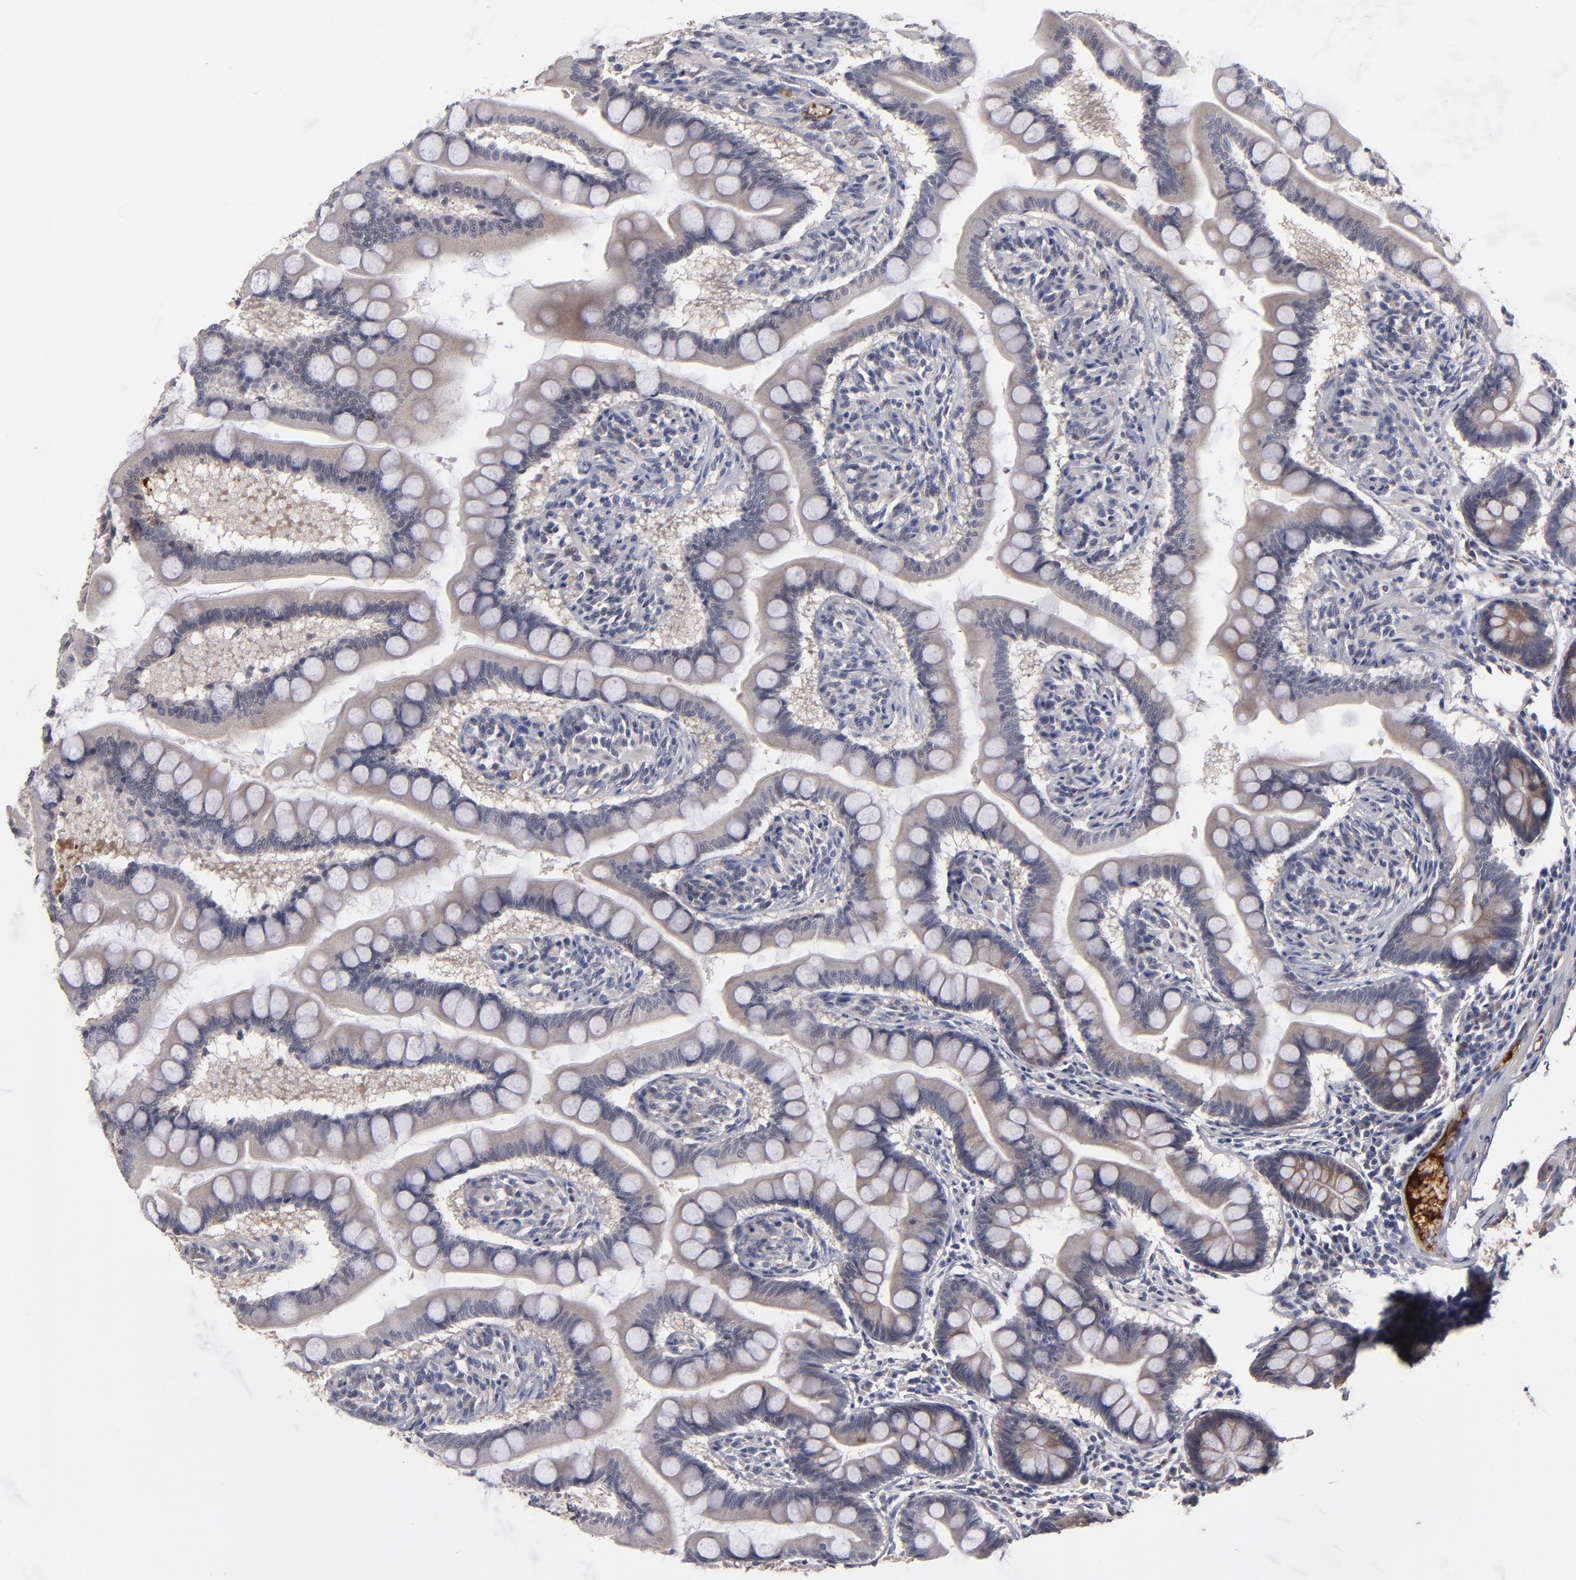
{"staining": {"intensity": "negative", "quantity": "none", "location": "none"}, "tissue": "small intestine", "cell_type": "Glandular cells", "image_type": "normal", "snomed": [{"axis": "morphology", "description": "Normal tissue, NOS"}, {"axis": "topography", "description": "Small intestine"}], "caption": "The immunohistochemistry (IHC) micrograph has no significant expression in glandular cells of small intestine. (DAB (3,3'-diaminobenzidine) IHC, high magnification).", "gene": "EXD2", "patient": {"sex": "male", "age": 41}}